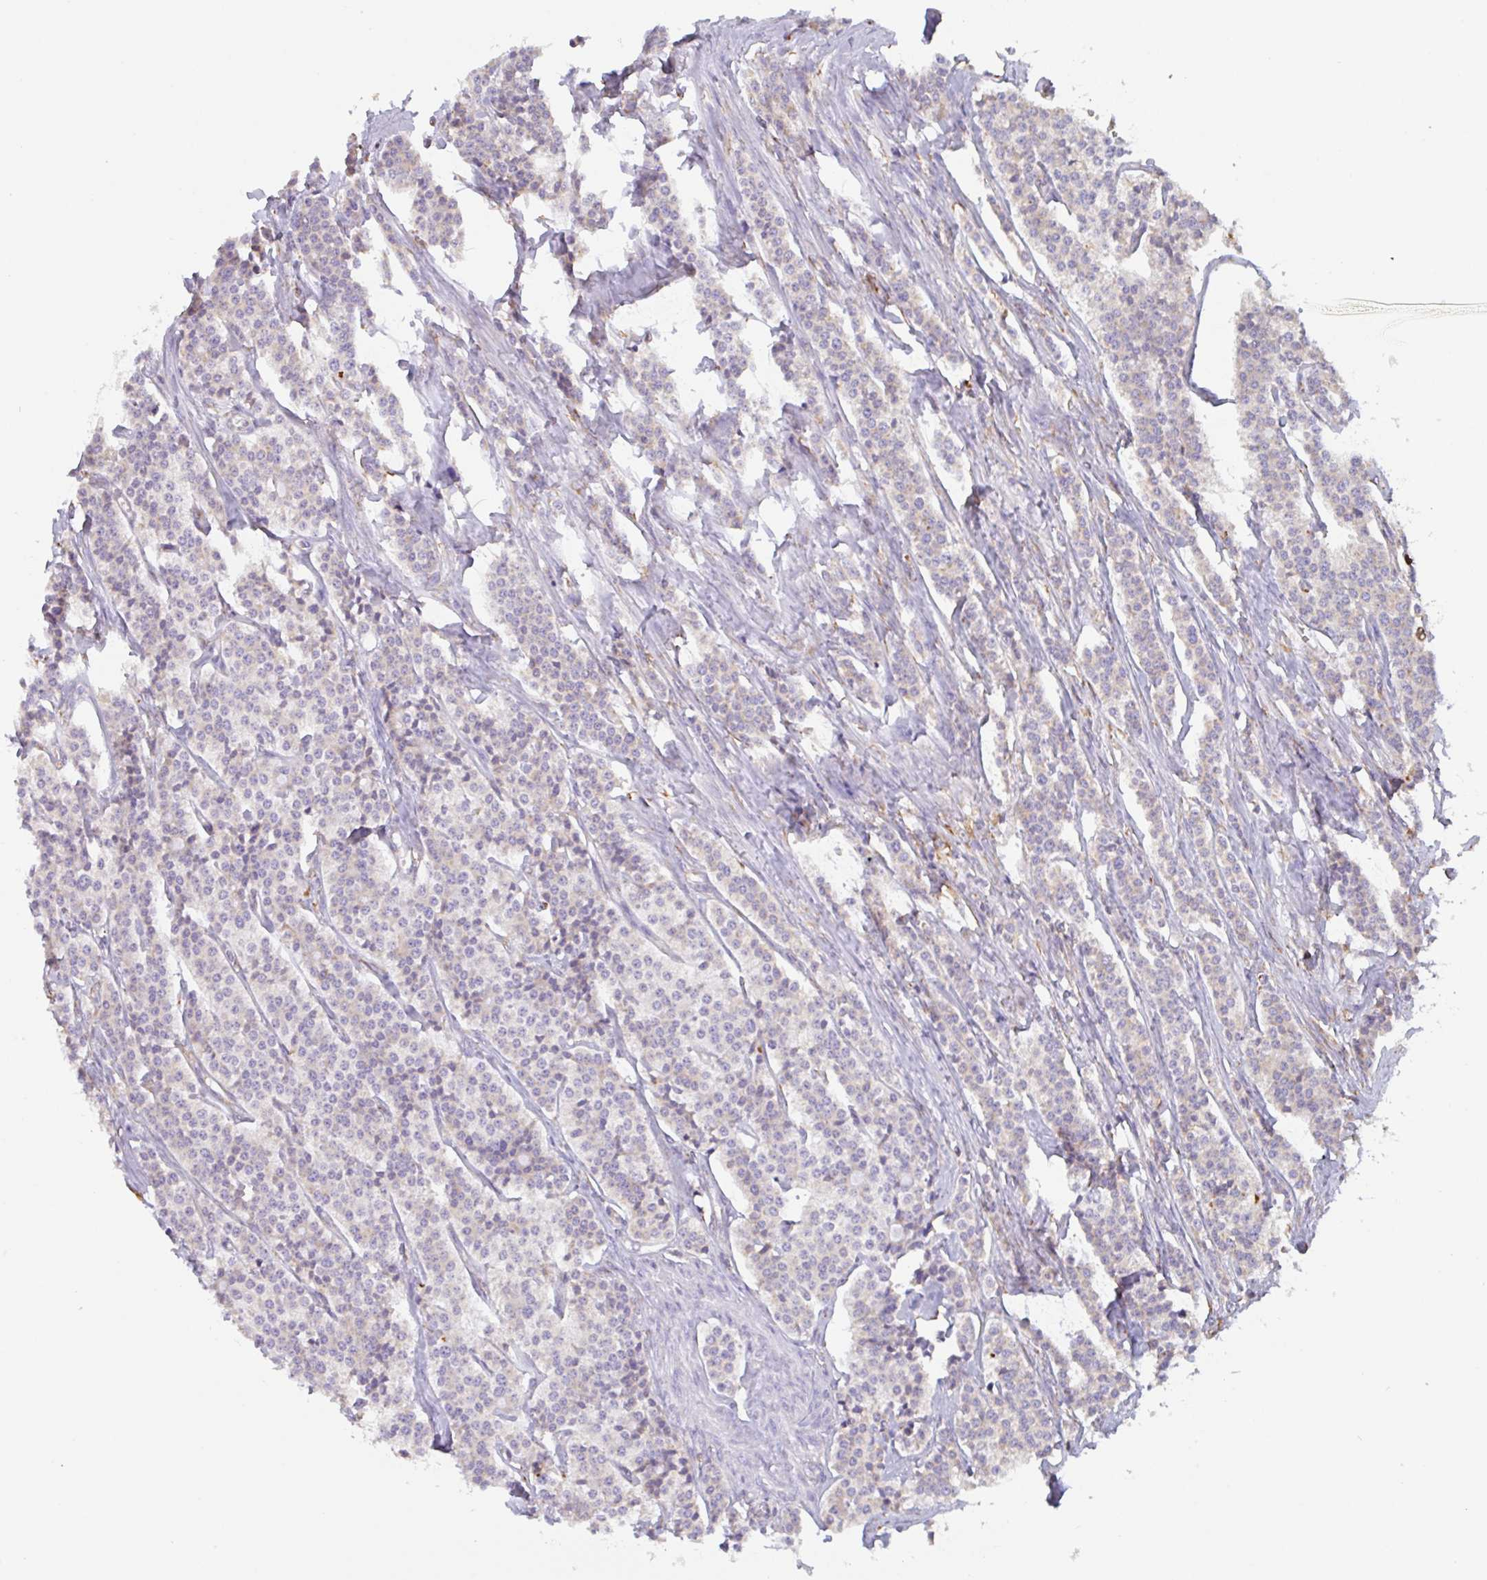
{"staining": {"intensity": "negative", "quantity": "none", "location": "none"}, "tissue": "carcinoid", "cell_type": "Tumor cells", "image_type": "cancer", "snomed": [{"axis": "morphology", "description": "Carcinoid, malignant, NOS"}, {"axis": "topography", "description": "Small intestine"}], "caption": "Tumor cells show no significant positivity in carcinoid.", "gene": "DOK4", "patient": {"sex": "male", "age": 63}}